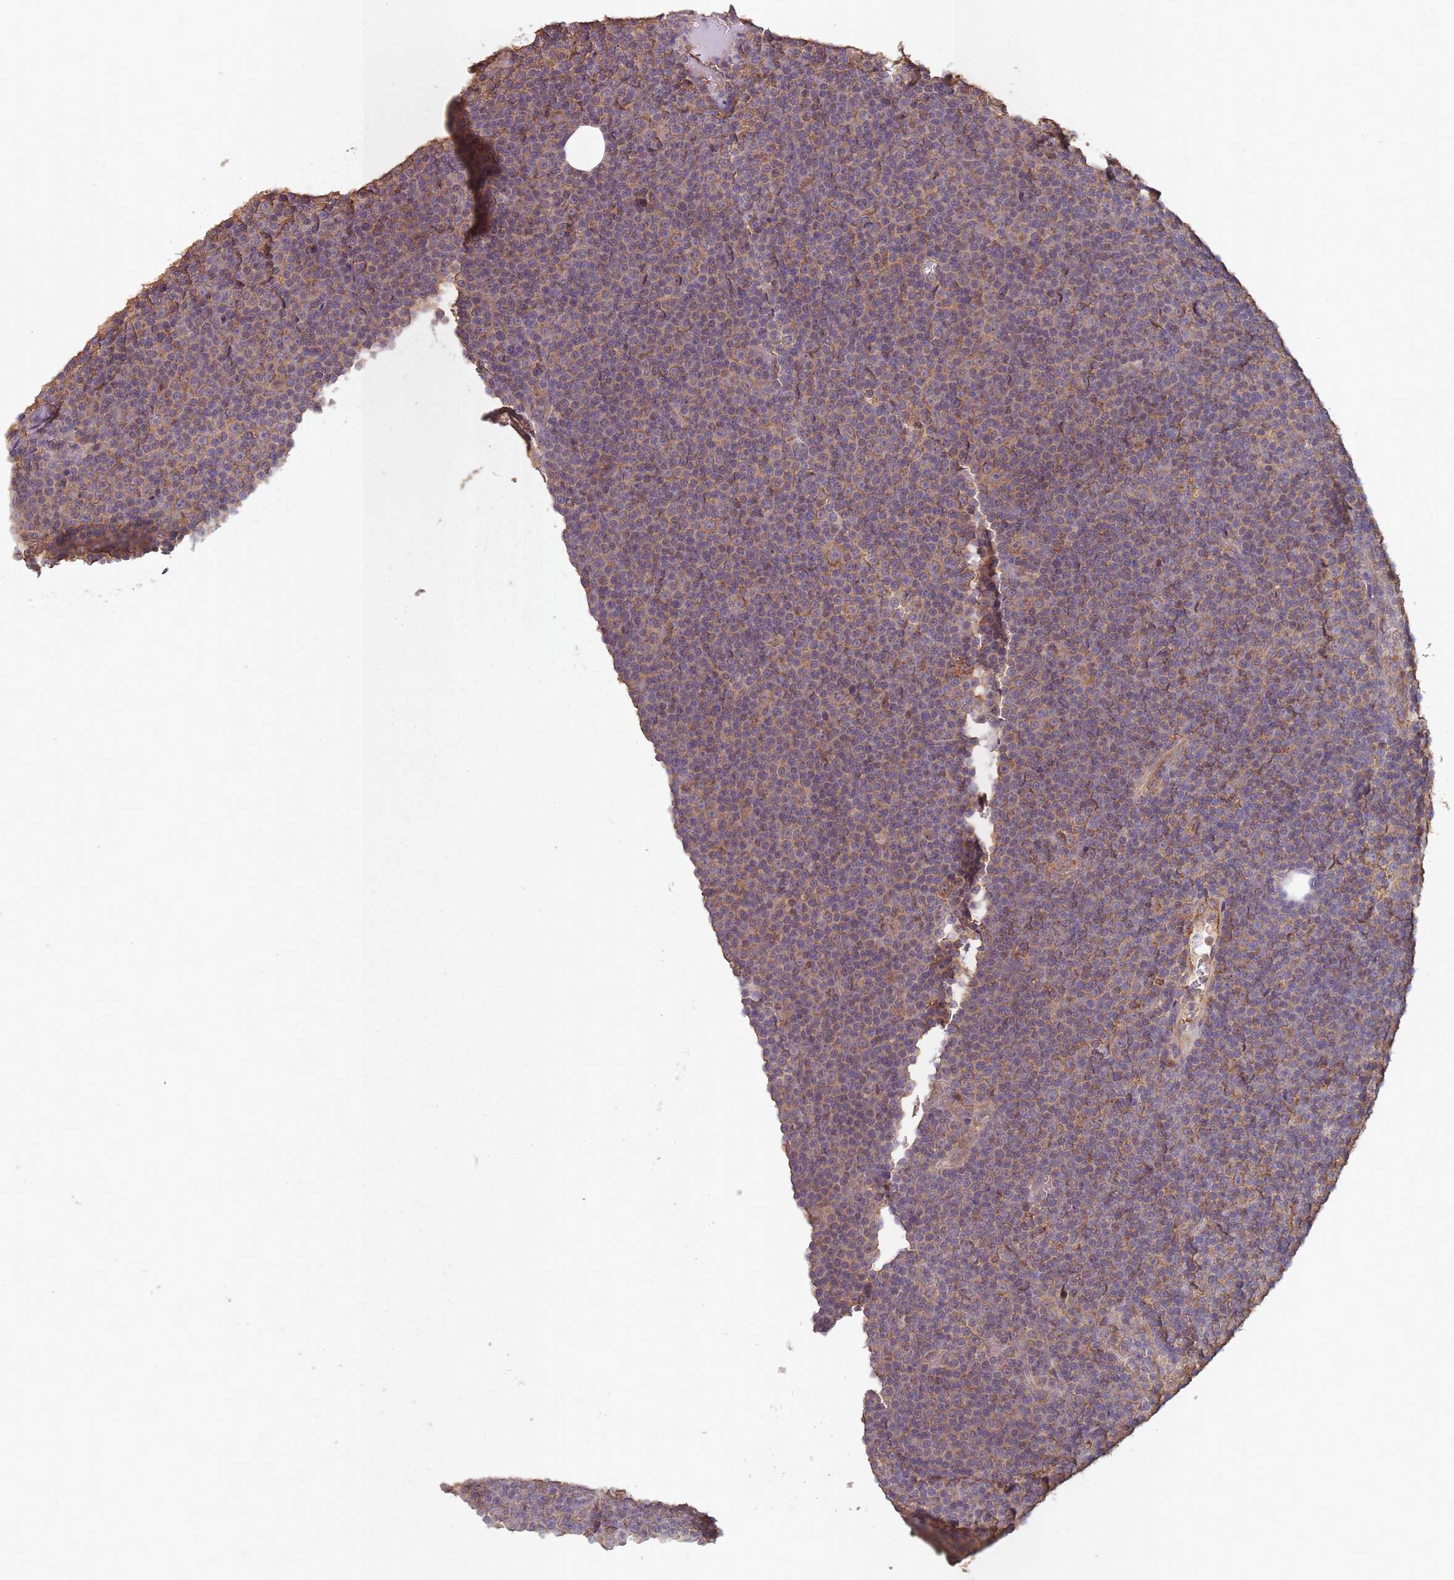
{"staining": {"intensity": "weak", "quantity": ">75%", "location": "cytoplasmic/membranous"}, "tissue": "lymphoma", "cell_type": "Tumor cells", "image_type": "cancer", "snomed": [{"axis": "morphology", "description": "Malignant lymphoma, non-Hodgkin's type, Low grade"}, {"axis": "topography", "description": "Lymph node"}], "caption": "The image reveals staining of low-grade malignant lymphoma, non-Hodgkin's type, revealing weak cytoplasmic/membranous protein expression (brown color) within tumor cells.", "gene": "SANBR", "patient": {"sex": "female", "age": 67}}